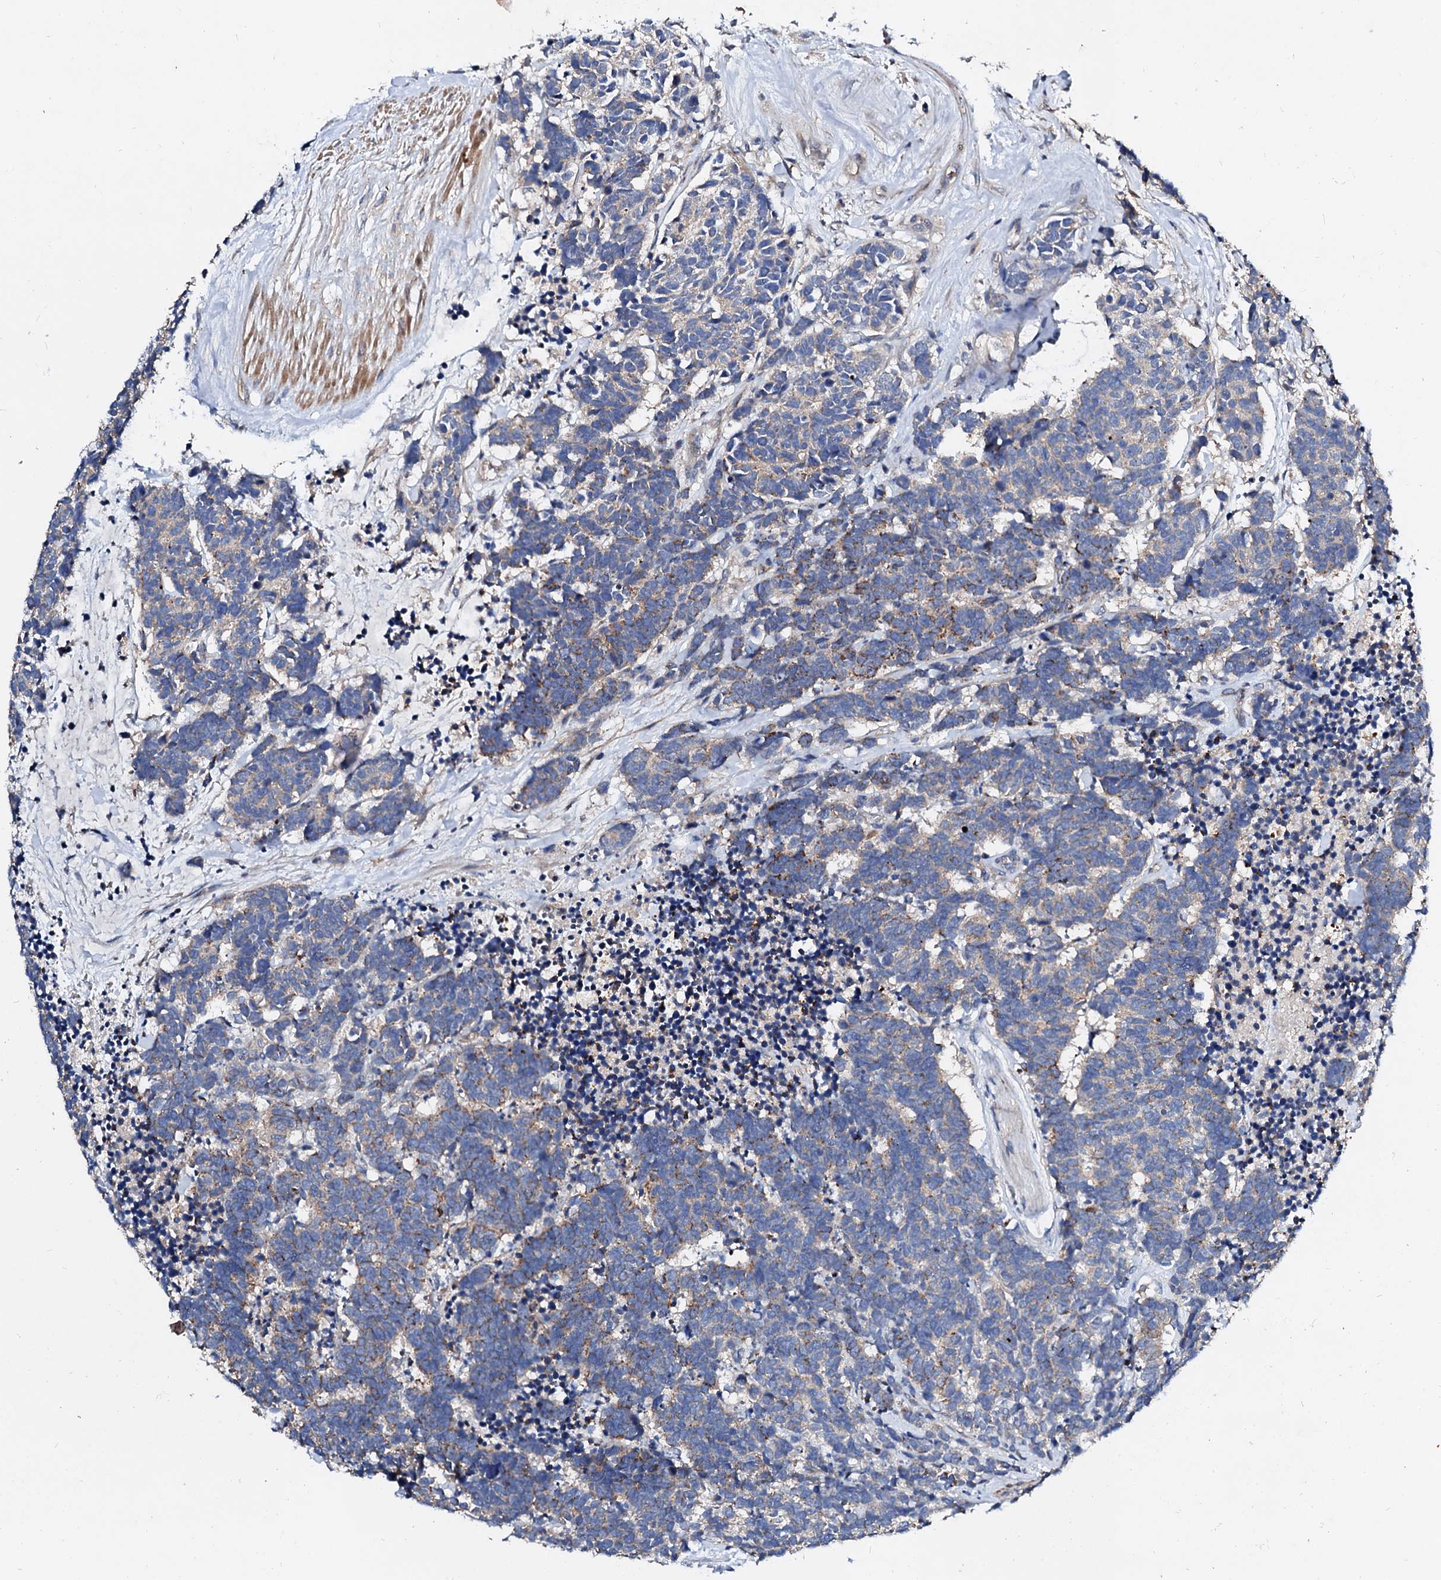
{"staining": {"intensity": "moderate", "quantity": "<25%", "location": "cytoplasmic/membranous"}, "tissue": "carcinoid", "cell_type": "Tumor cells", "image_type": "cancer", "snomed": [{"axis": "morphology", "description": "Carcinoma, NOS"}, {"axis": "morphology", "description": "Carcinoid, malignant, NOS"}, {"axis": "topography", "description": "Urinary bladder"}], "caption": "Carcinoma stained with DAB (3,3'-diaminobenzidine) immunohistochemistry reveals low levels of moderate cytoplasmic/membranous positivity in approximately <25% of tumor cells.", "gene": "FIBIN", "patient": {"sex": "male", "age": 57}}